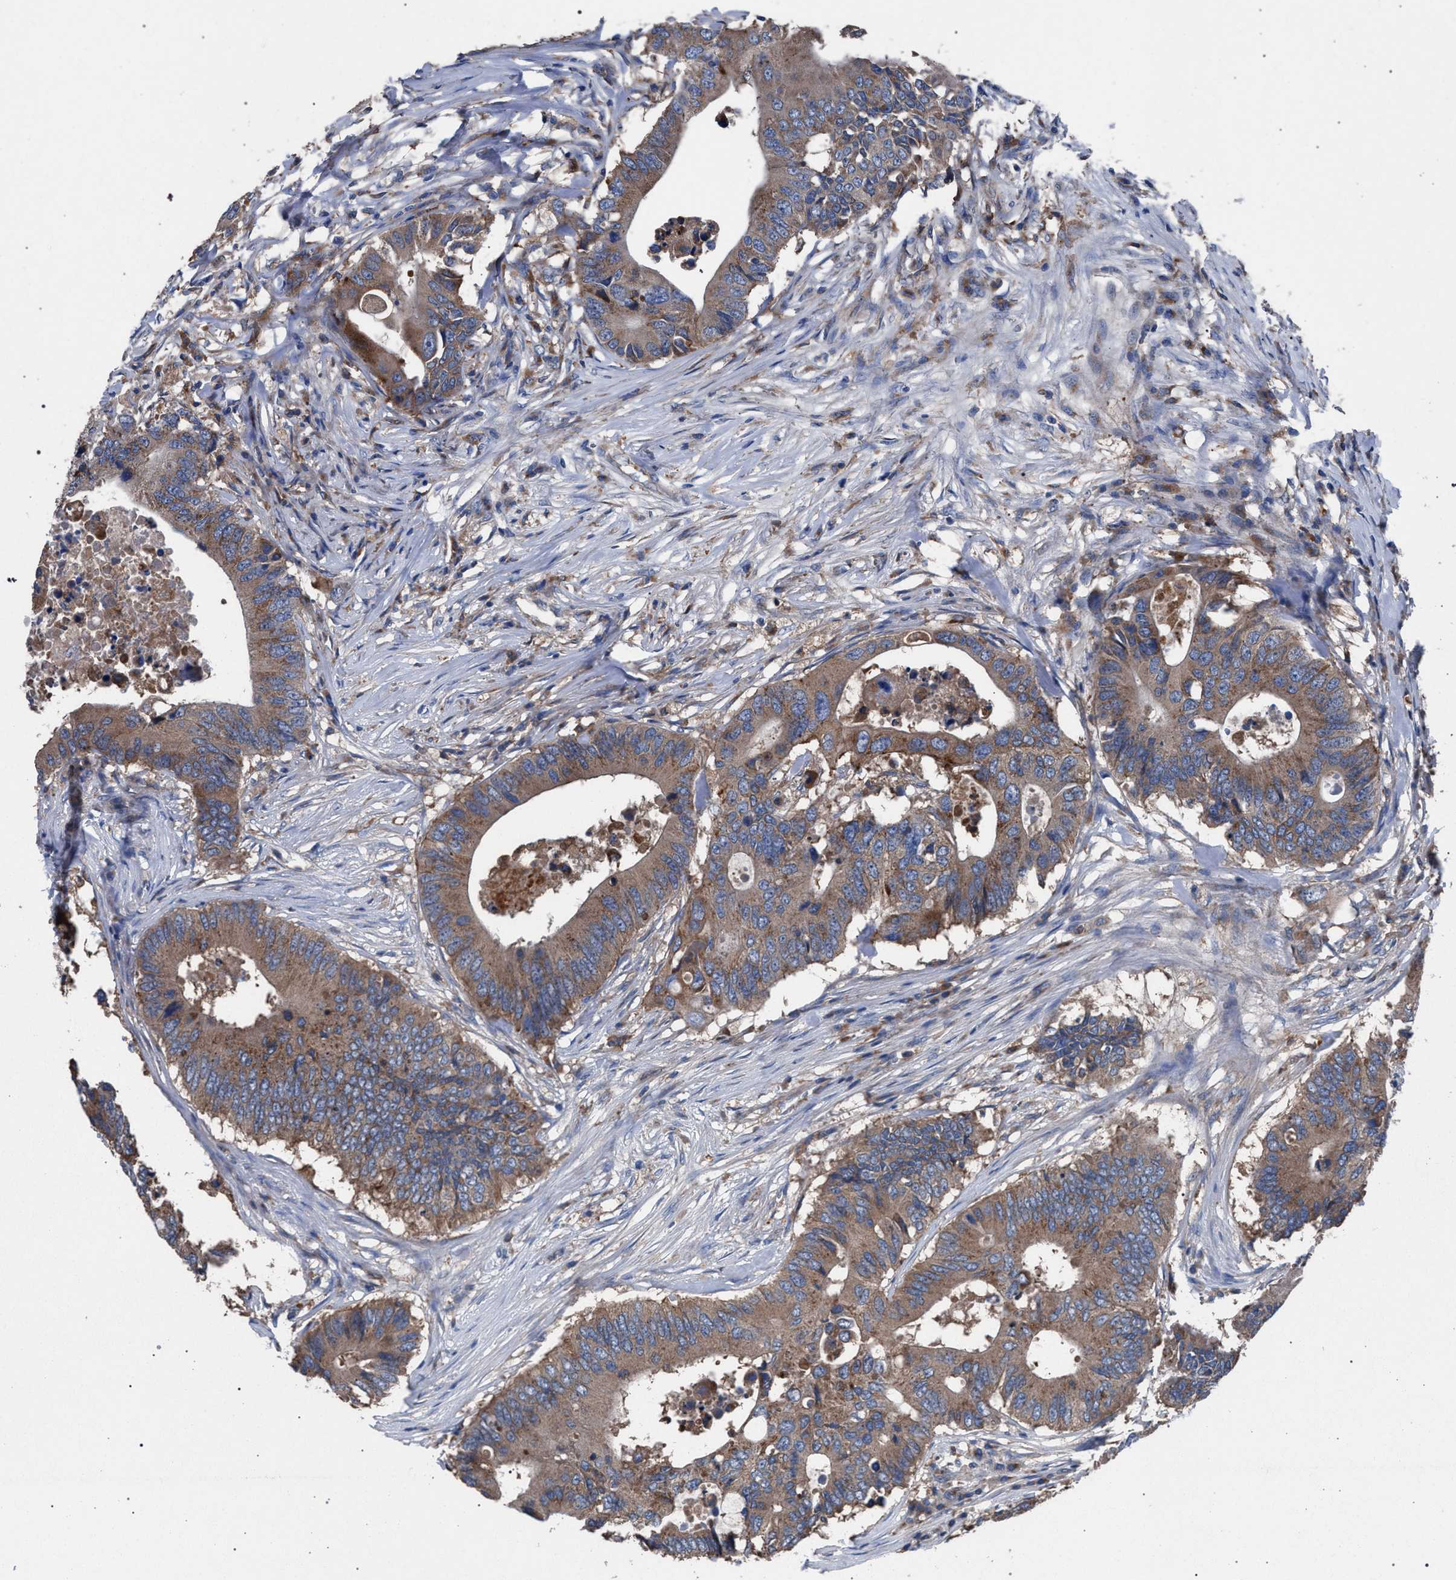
{"staining": {"intensity": "moderate", "quantity": ">75%", "location": "cytoplasmic/membranous"}, "tissue": "colorectal cancer", "cell_type": "Tumor cells", "image_type": "cancer", "snomed": [{"axis": "morphology", "description": "Adenocarcinoma, NOS"}, {"axis": "topography", "description": "Colon"}], "caption": "Colorectal adenocarcinoma stained with a brown dye displays moderate cytoplasmic/membranous positive staining in approximately >75% of tumor cells.", "gene": "ATP6V0A1", "patient": {"sex": "male", "age": 71}}